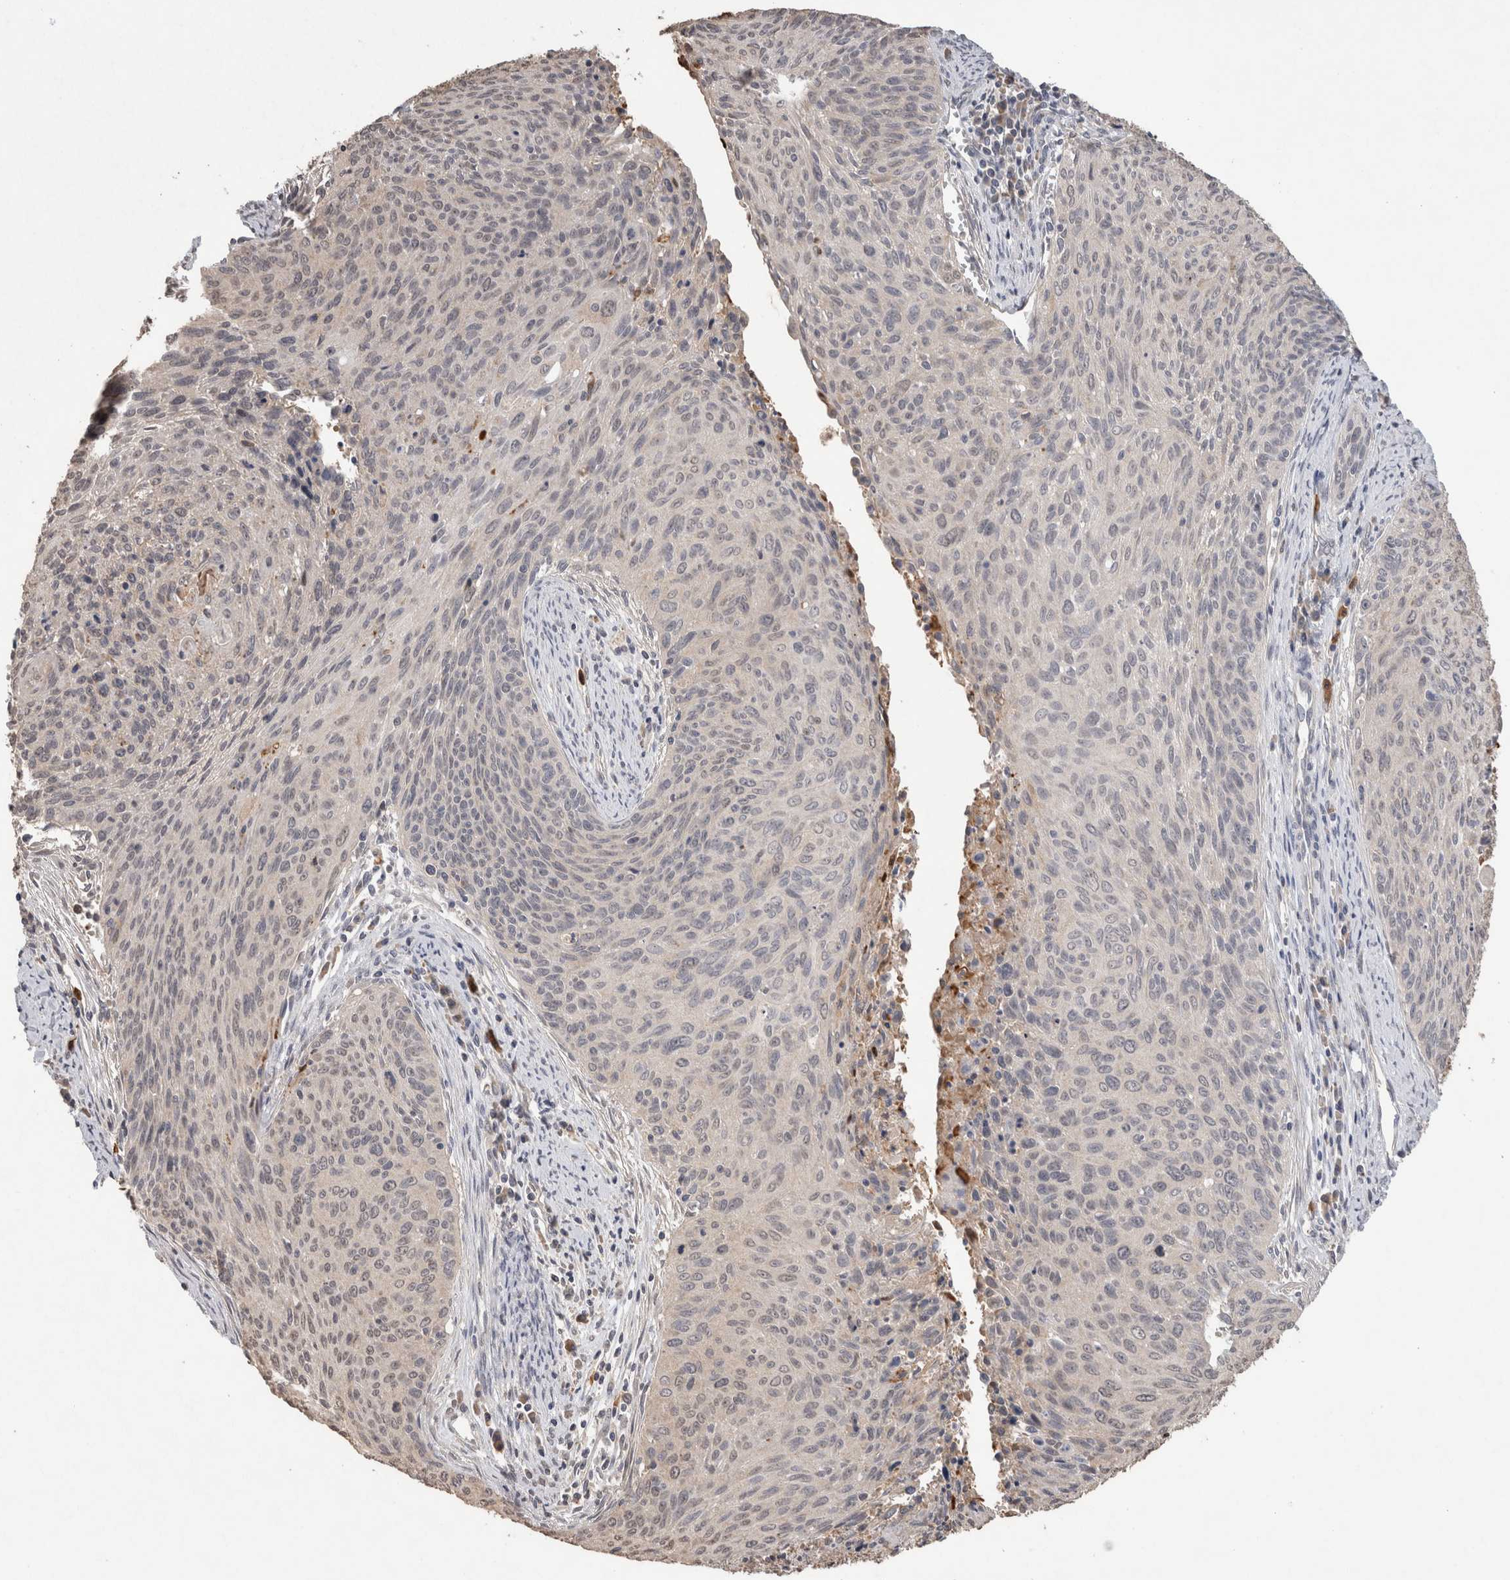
{"staining": {"intensity": "negative", "quantity": "none", "location": "none"}, "tissue": "cervical cancer", "cell_type": "Tumor cells", "image_type": "cancer", "snomed": [{"axis": "morphology", "description": "Squamous cell carcinoma, NOS"}, {"axis": "topography", "description": "Cervix"}], "caption": "This is an immunohistochemistry image of cervical cancer (squamous cell carcinoma). There is no staining in tumor cells.", "gene": "FABP7", "patient": {"sex": "female", "age": 55}}